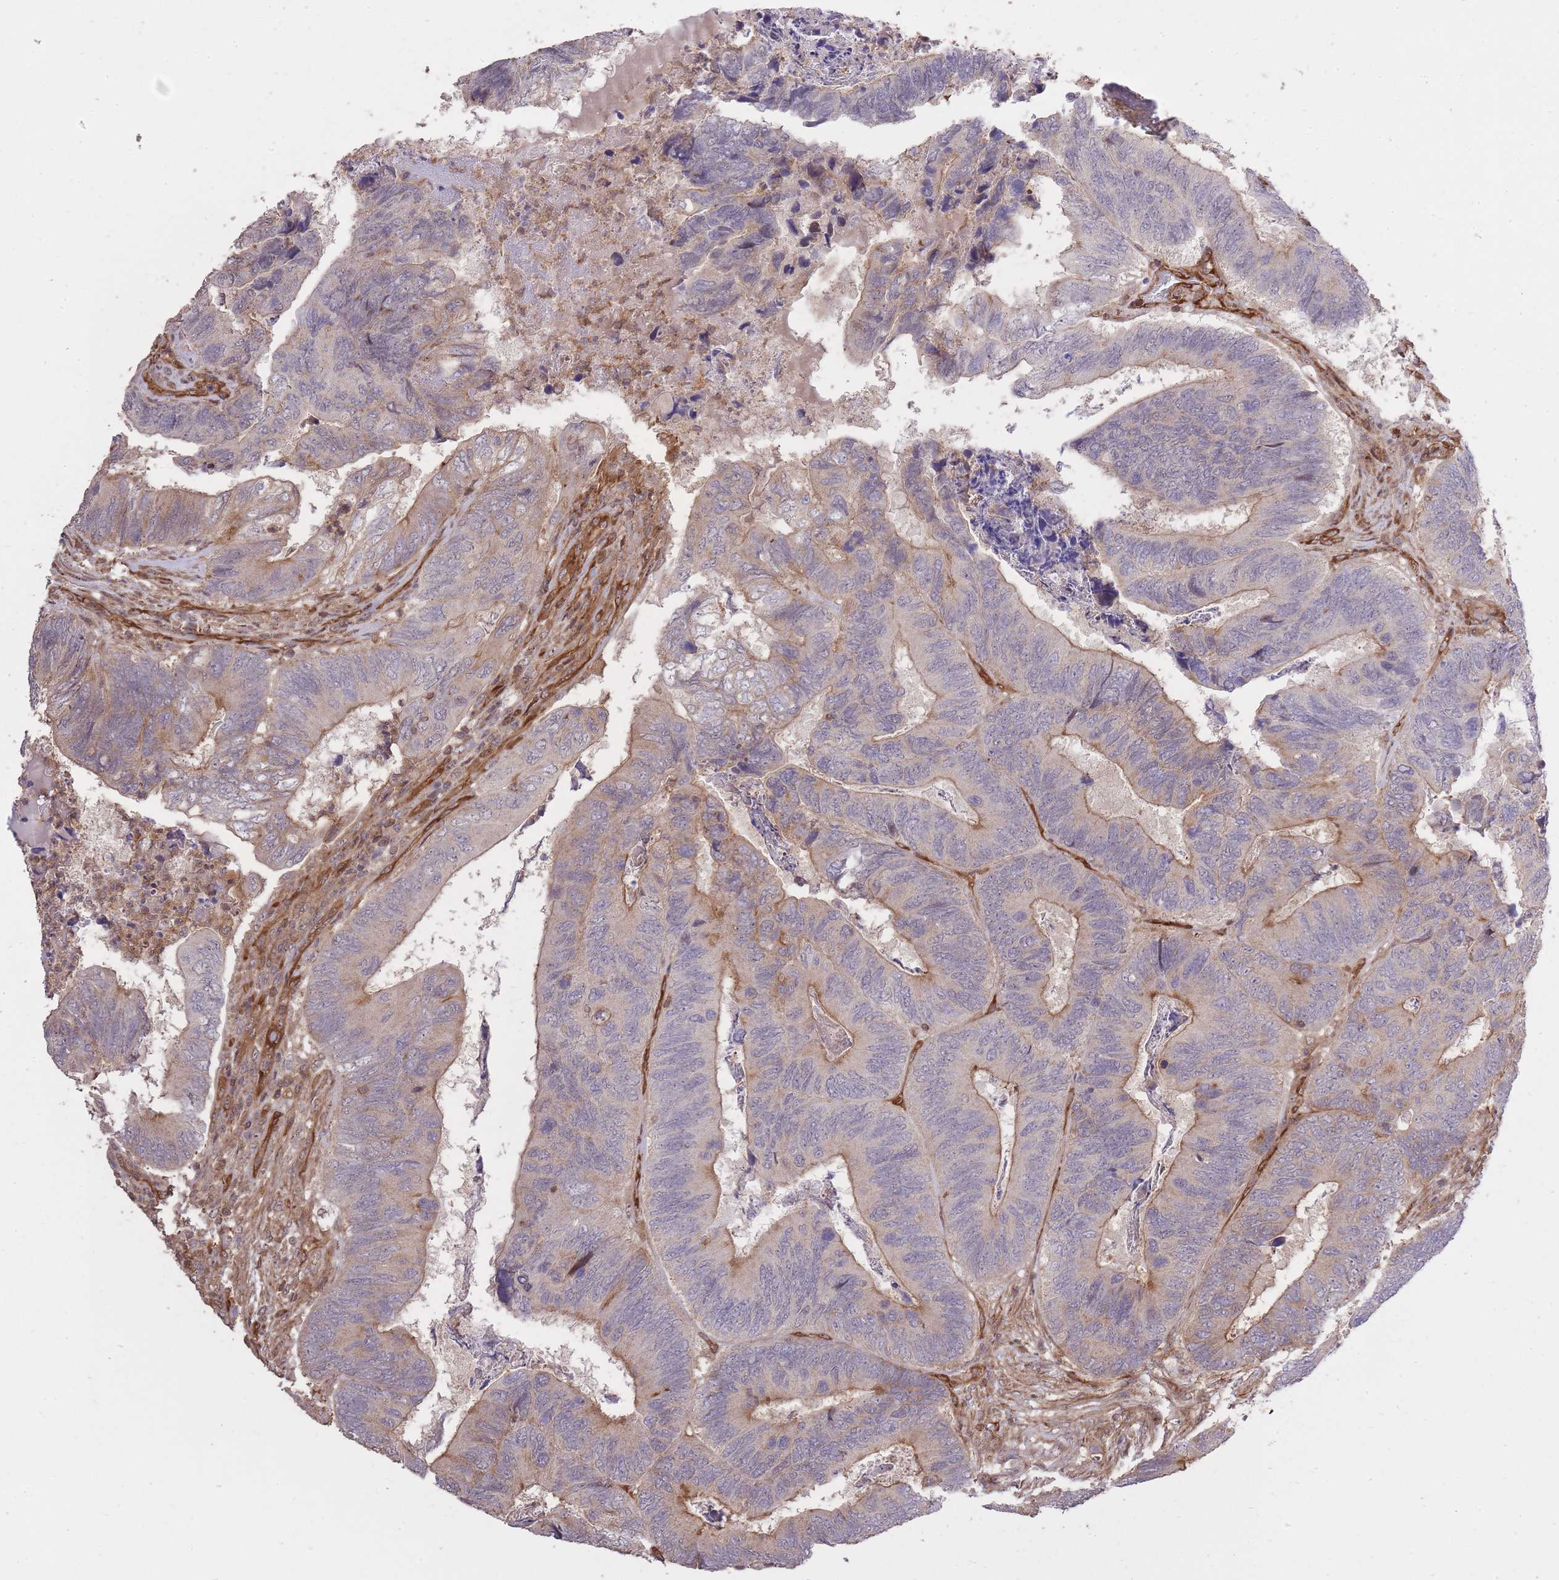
{"staining": {"intensity": "moderate", "quantity": "<25%", "location": "cytoplasmic/membranous"}, "tissue": "colorectal cancer", "cell_type": "Tumor cells", "image_type": "cancer", "snomed": [{"axis": "morphology", "description": "Adenocarcinoma, NOS"}, {"axis": "topography", "description": "Colon"}], "caption": "The photomicrograph shows a brown stain indicating the presence of a protein in the cytoplasmic/membranous of tumor cells in colorectal cancer (adenocarcinoma). Immunohistochemistry stains the protein of interest in brown and the nuclei are stained blue.", "gene": "PLD1", "patient": {"sex": "female", "age": 67}}